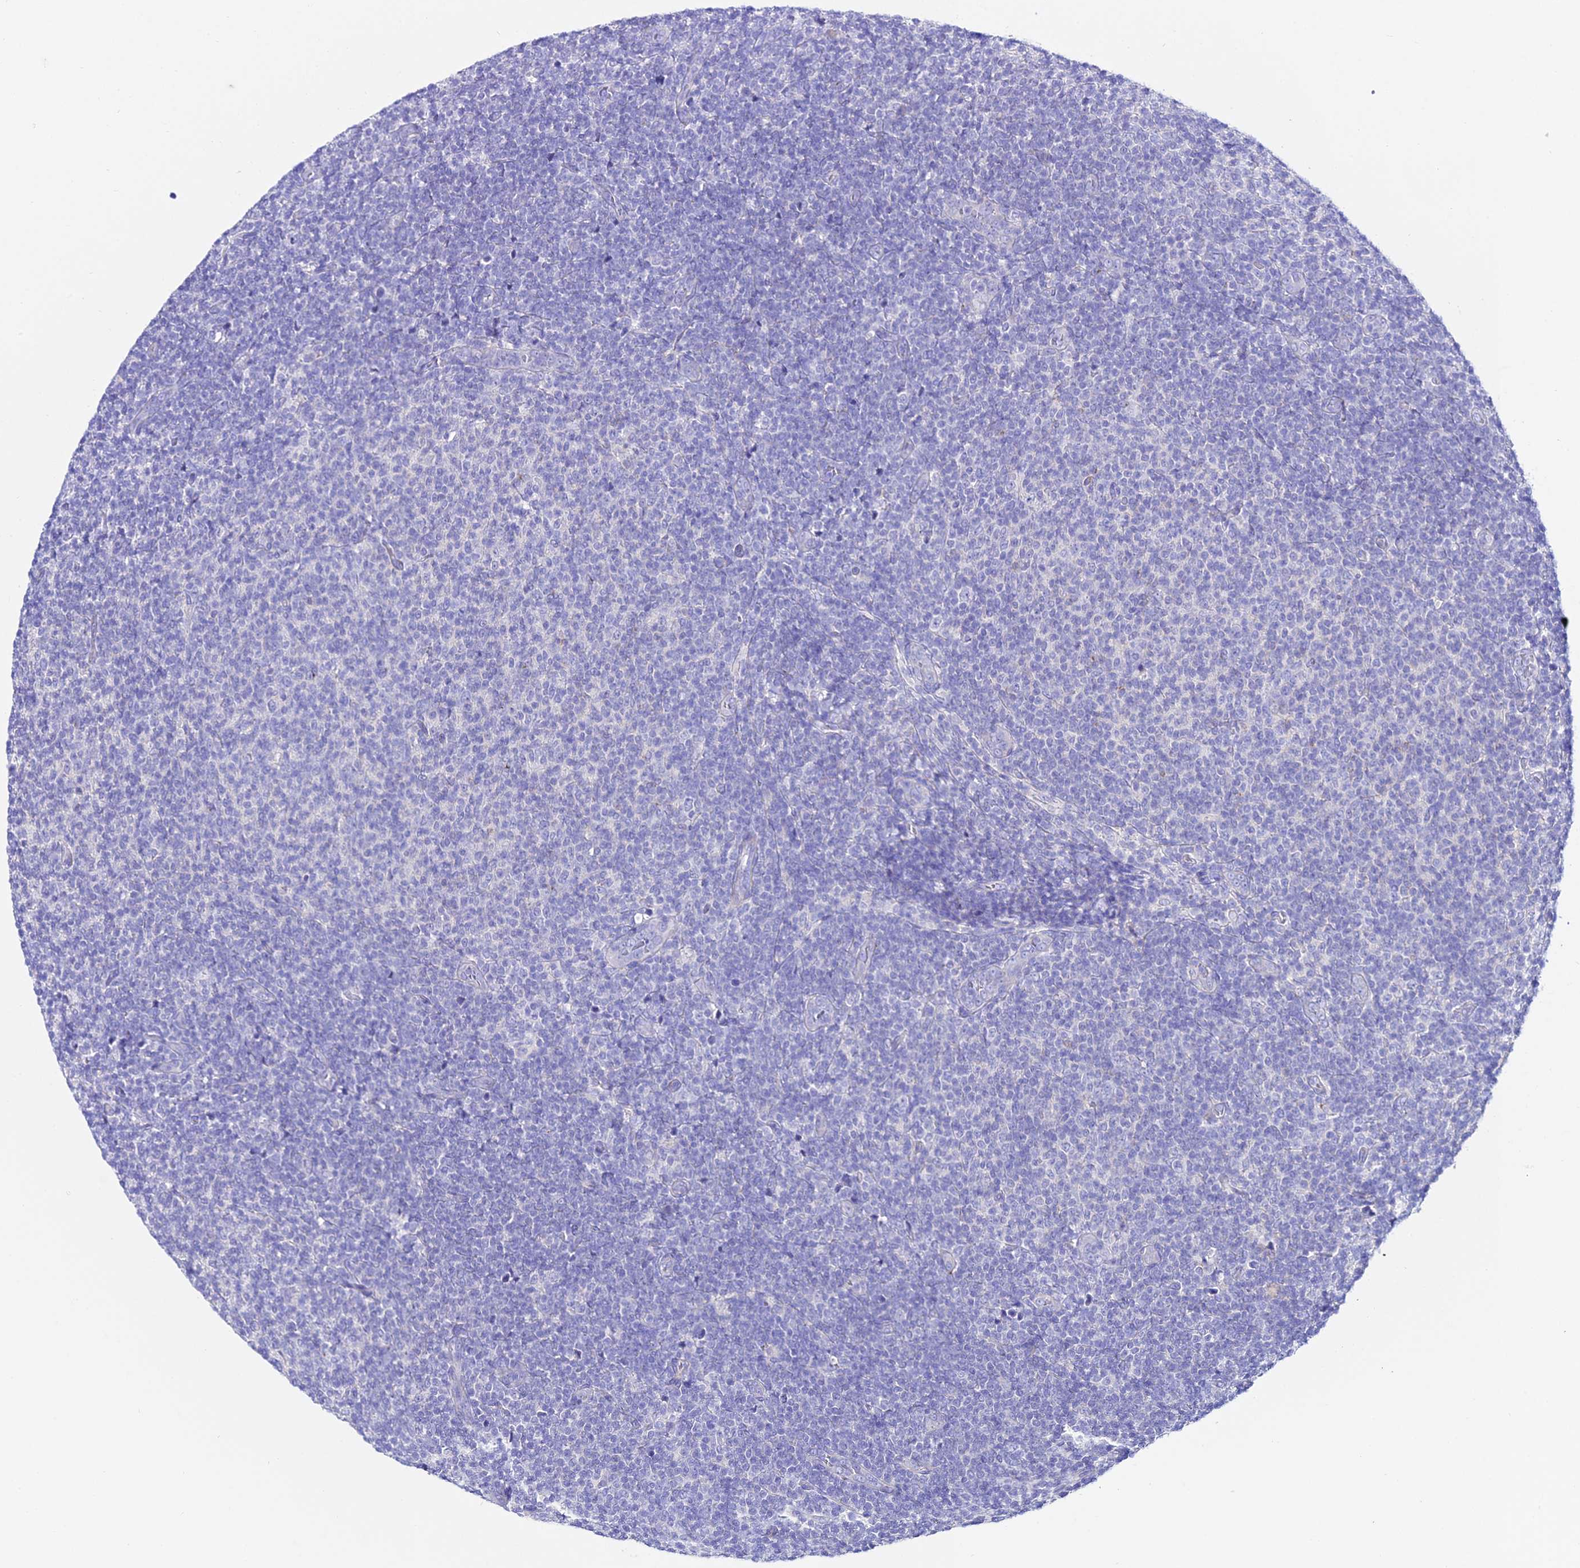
{"staining": {"intensity": "negative", "quantity": "none", "location": "none"}, "tissue": "lymphoma", "cell_type": "Tumor cells", "image_type": "cancer", "snomed": [{"axis": "morphology", "description": "Malignant lymphoma, non-Hodgkin's type, Low grade"}, {"axis": "topography", "description": "Lymph node"}], "caption": "A high-resolution histopathology image shows immunohistochemistry (IHC) staining of lymphoma, which reveals no significant positivity in tumor cells.", "gene": "TMEM117", "patient": {"sex": "male", "age": 66}}